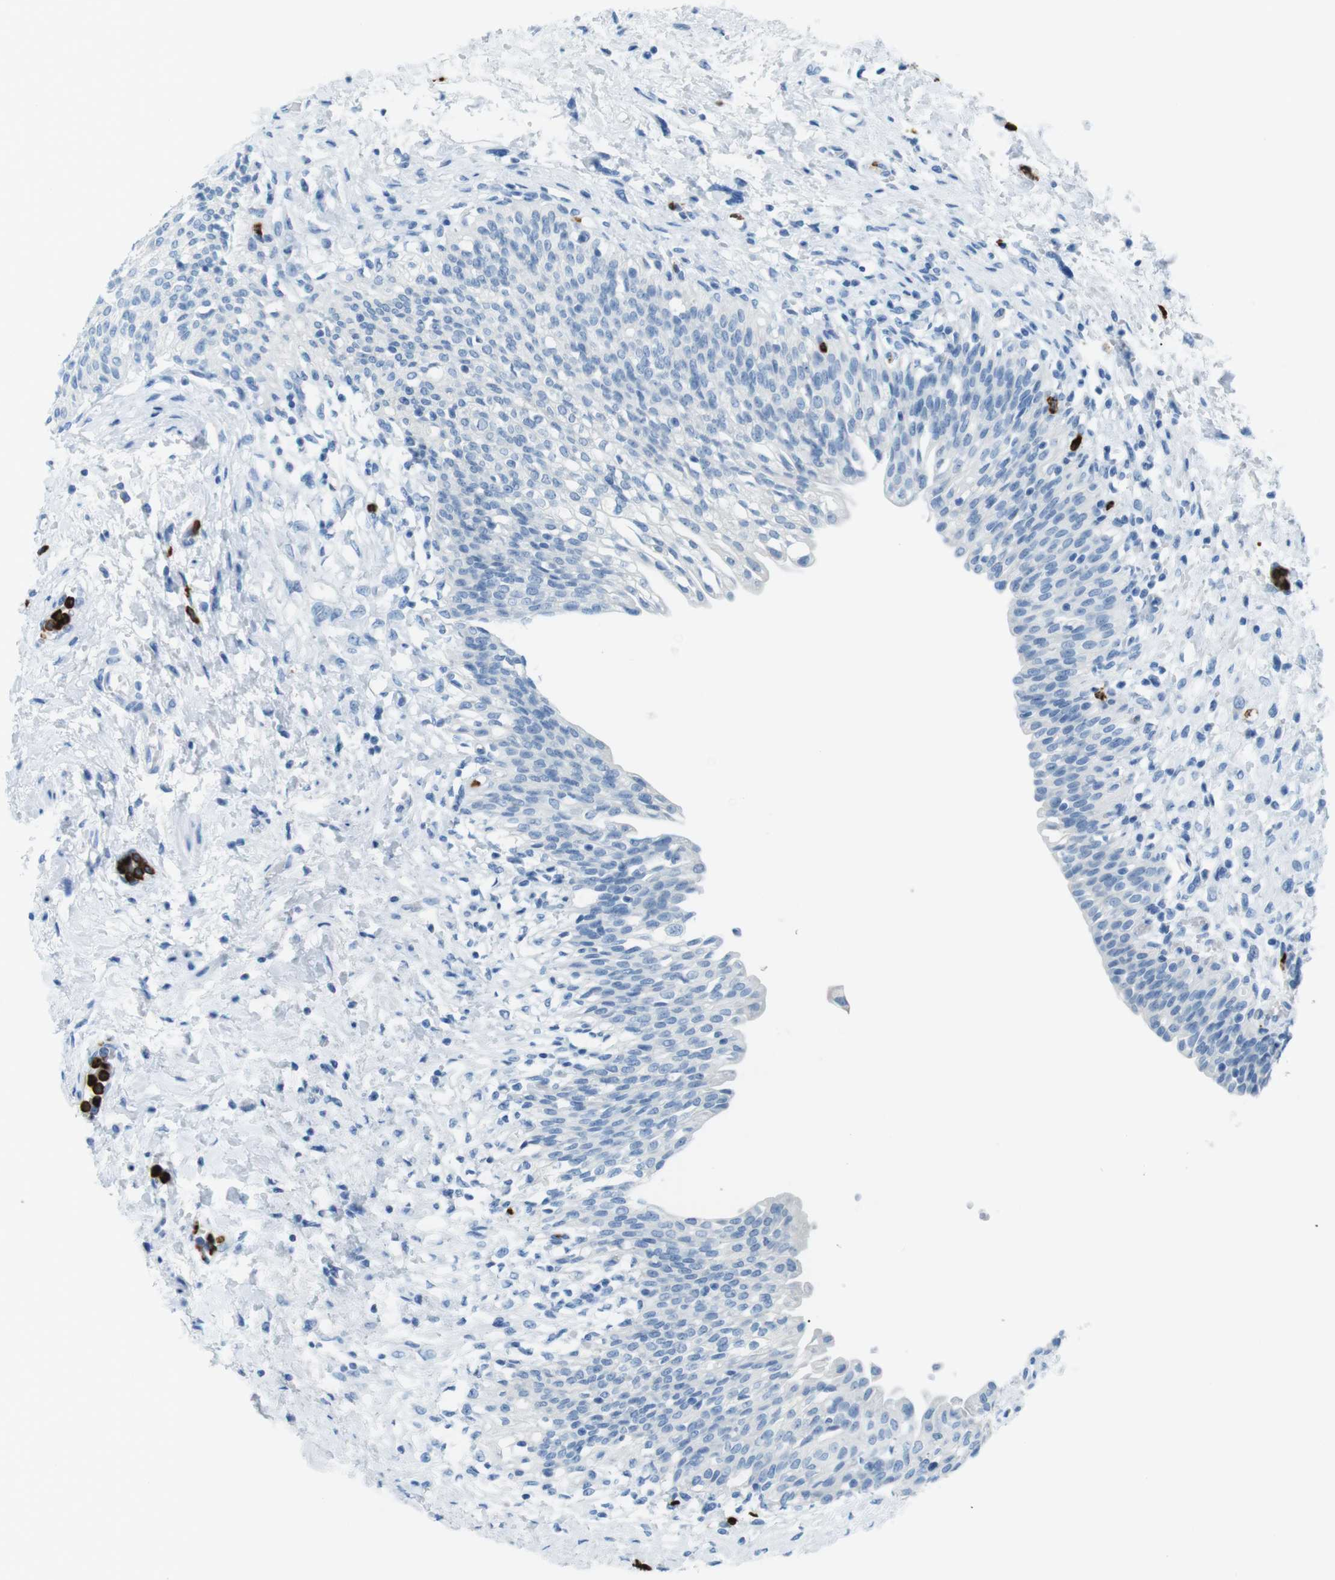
{"staining": {"intensity": "negative", "quantity": "none", "location": "none"}, "tissue": "urinary bladder", "cell_type": "Urothelial cells", "image_type": "normal", "snomed": [{"axis": "morphology", "description": "Normal tissue, NOS"}, {"axis": "topography", "description": "Urinary bladder"}], "caption": "Immunohistochemistry photomicrograph of benign urinary bladder: urinary bladder stained with DAB (3,3'-diaminobenzidine) reveals no significant protein expression in urothelial cells. (DAB (3,3'-diaminobenzidine) immunohistochemistry, high magnification).", "gene": "MCEMP1", "patient": {"sex": "male", "age": 55}}